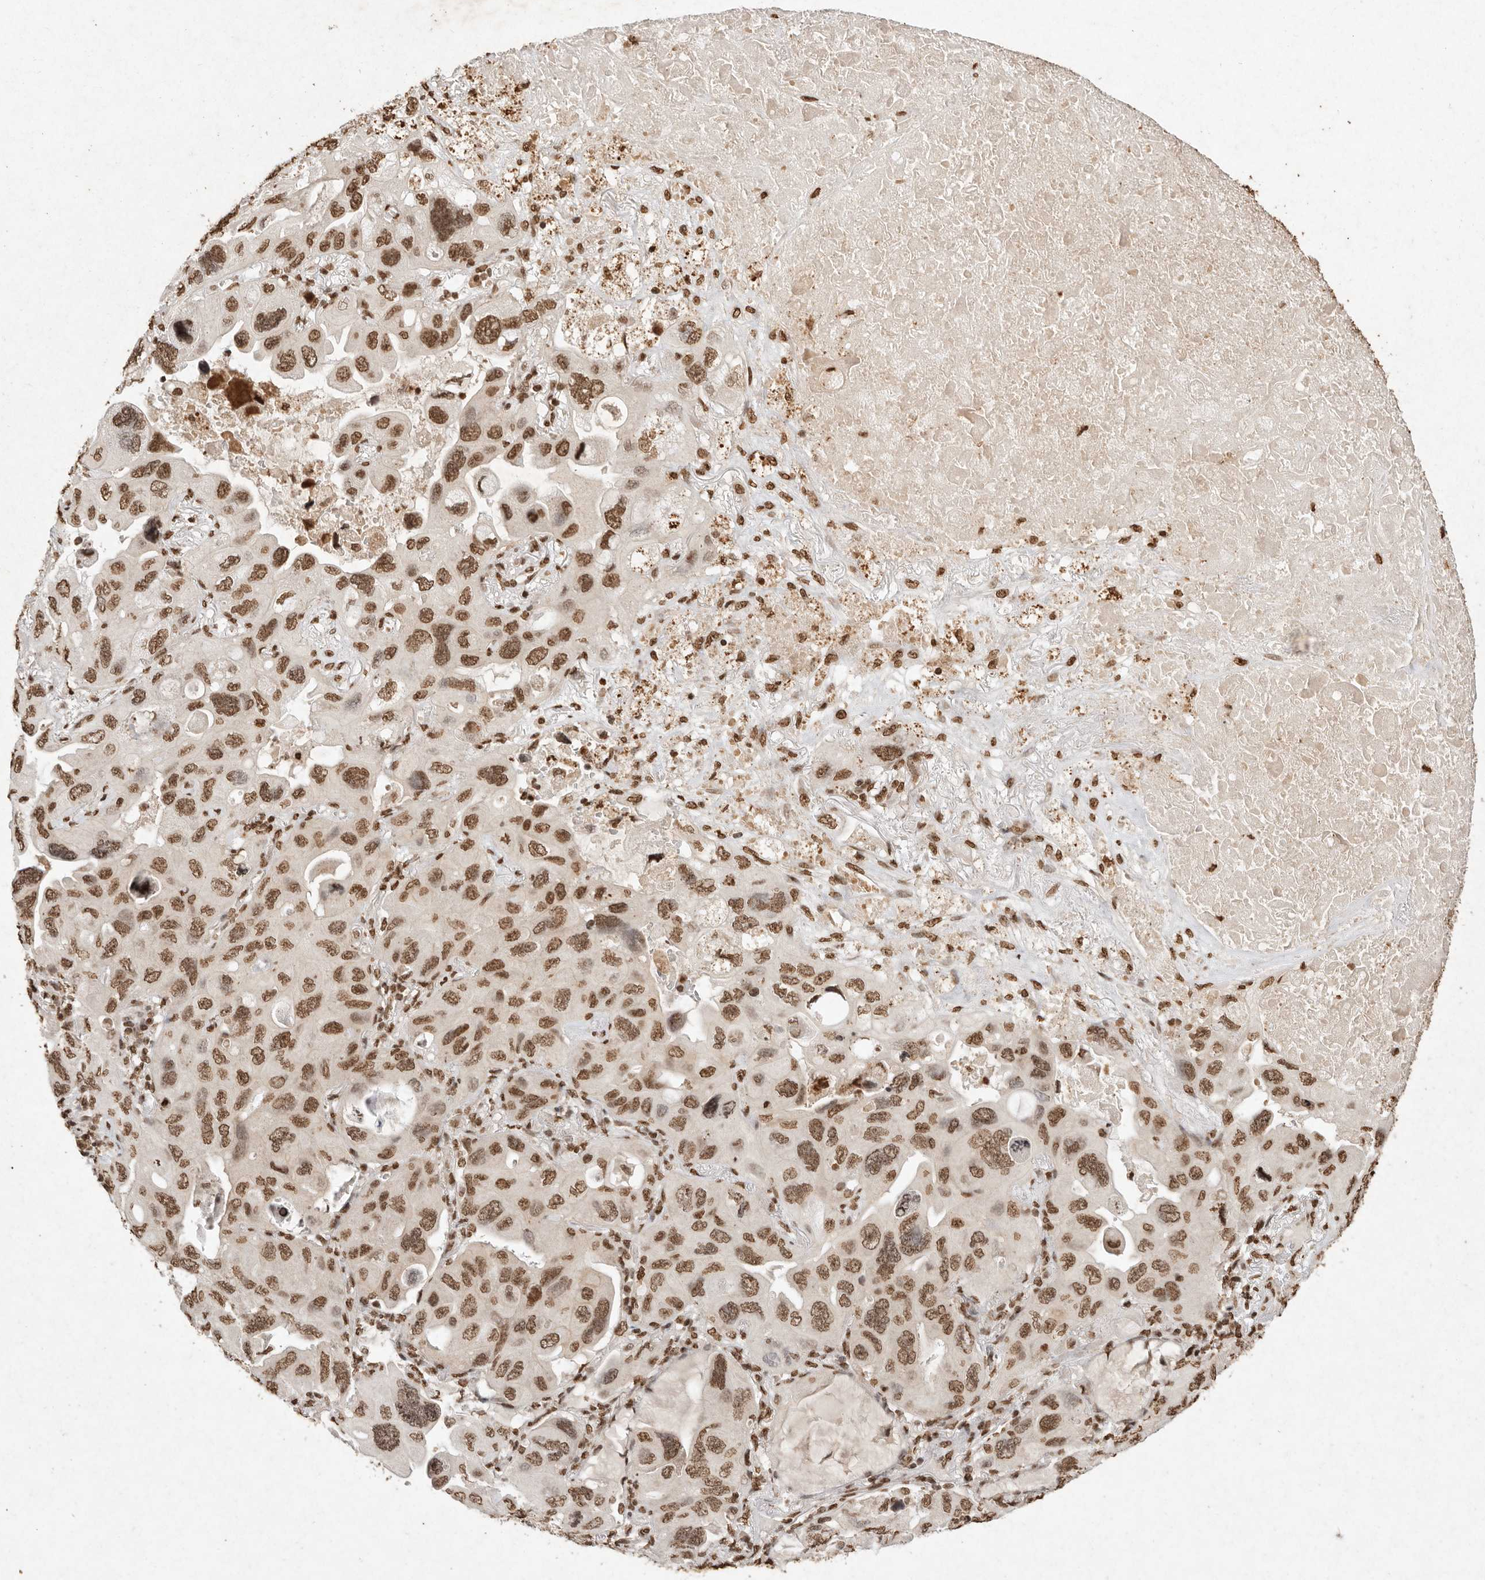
{"staining": {"intensity": "moderate", "quantity": ">75%", "location": "nuclear"}, "tissue": "lung cancer", "cell_type": "Tumor cells", "image_type": "cancer", "snomed": [{"axis": "morphology", "description": "Squamous cell carcinoma, NOS"}, {"axis": "topography", "description": "Lung"}], "caption": "Protein expression analysis of lung cancer demonstrates moderate nuclear expression in about >75% of tumor cells.", "gene": "NKX3-2", "patient": {"sex": "female", "age": 73}}